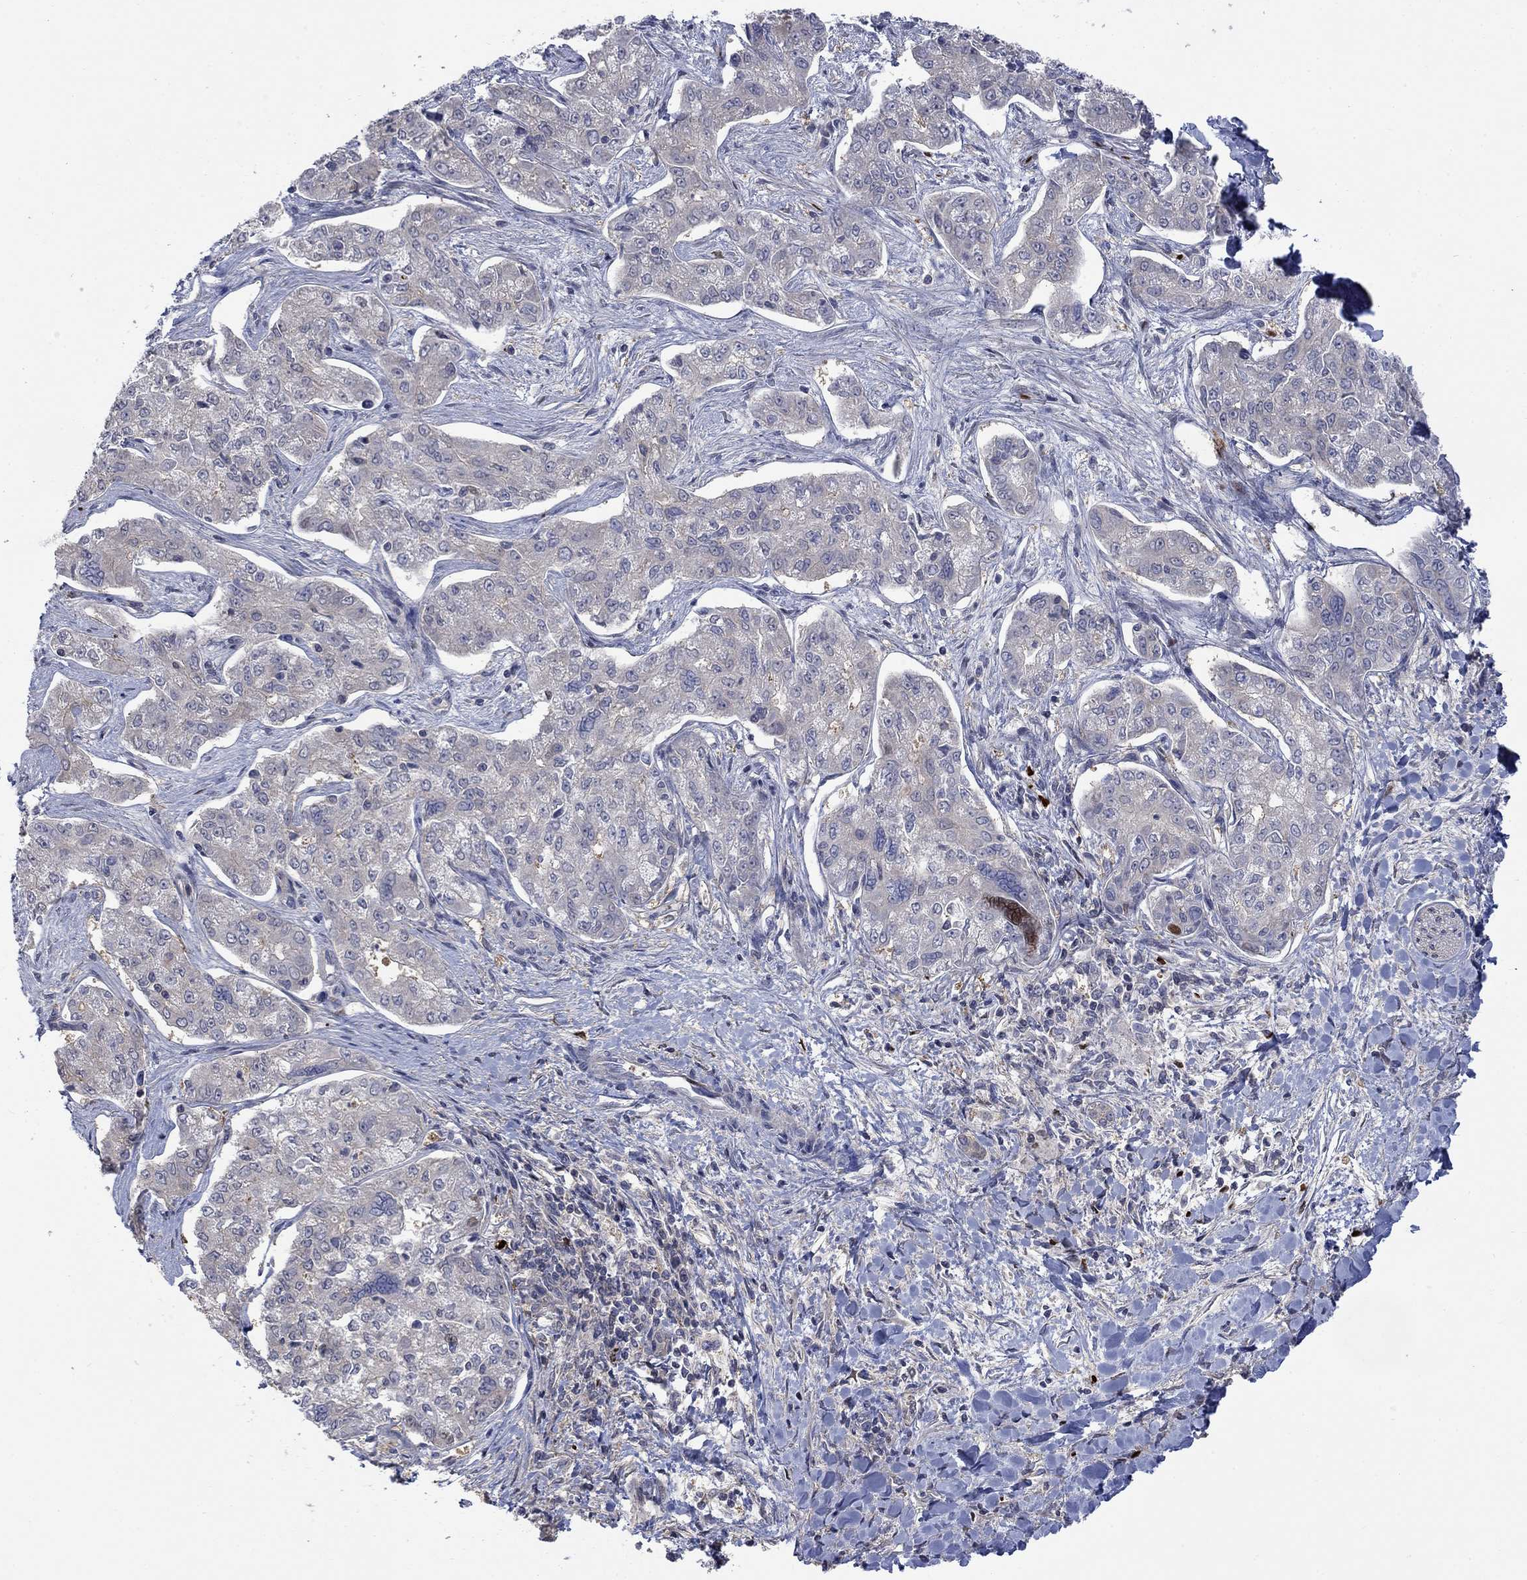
{"staining": {"intensity": "moderate", "quantity": "<25%", "location": "cytoplasmic/membranous"}, "tissue": "liver cancer", "cell_type": "Tumor cells", "image_type": "cancer", "snomed": [{"axis": "morphology", "description": "Cholangiocarcinoma"}, {"axis": "topography", "description": "Liver"}], "caption": "Brown immunohistochemical staining in liver cancer demonstrates moderate cytoplasmic/membranous expression in approximately <25% of tumor cells.", "gene": "PDZD2", "patient": {"sex": "female", "age": 47}}